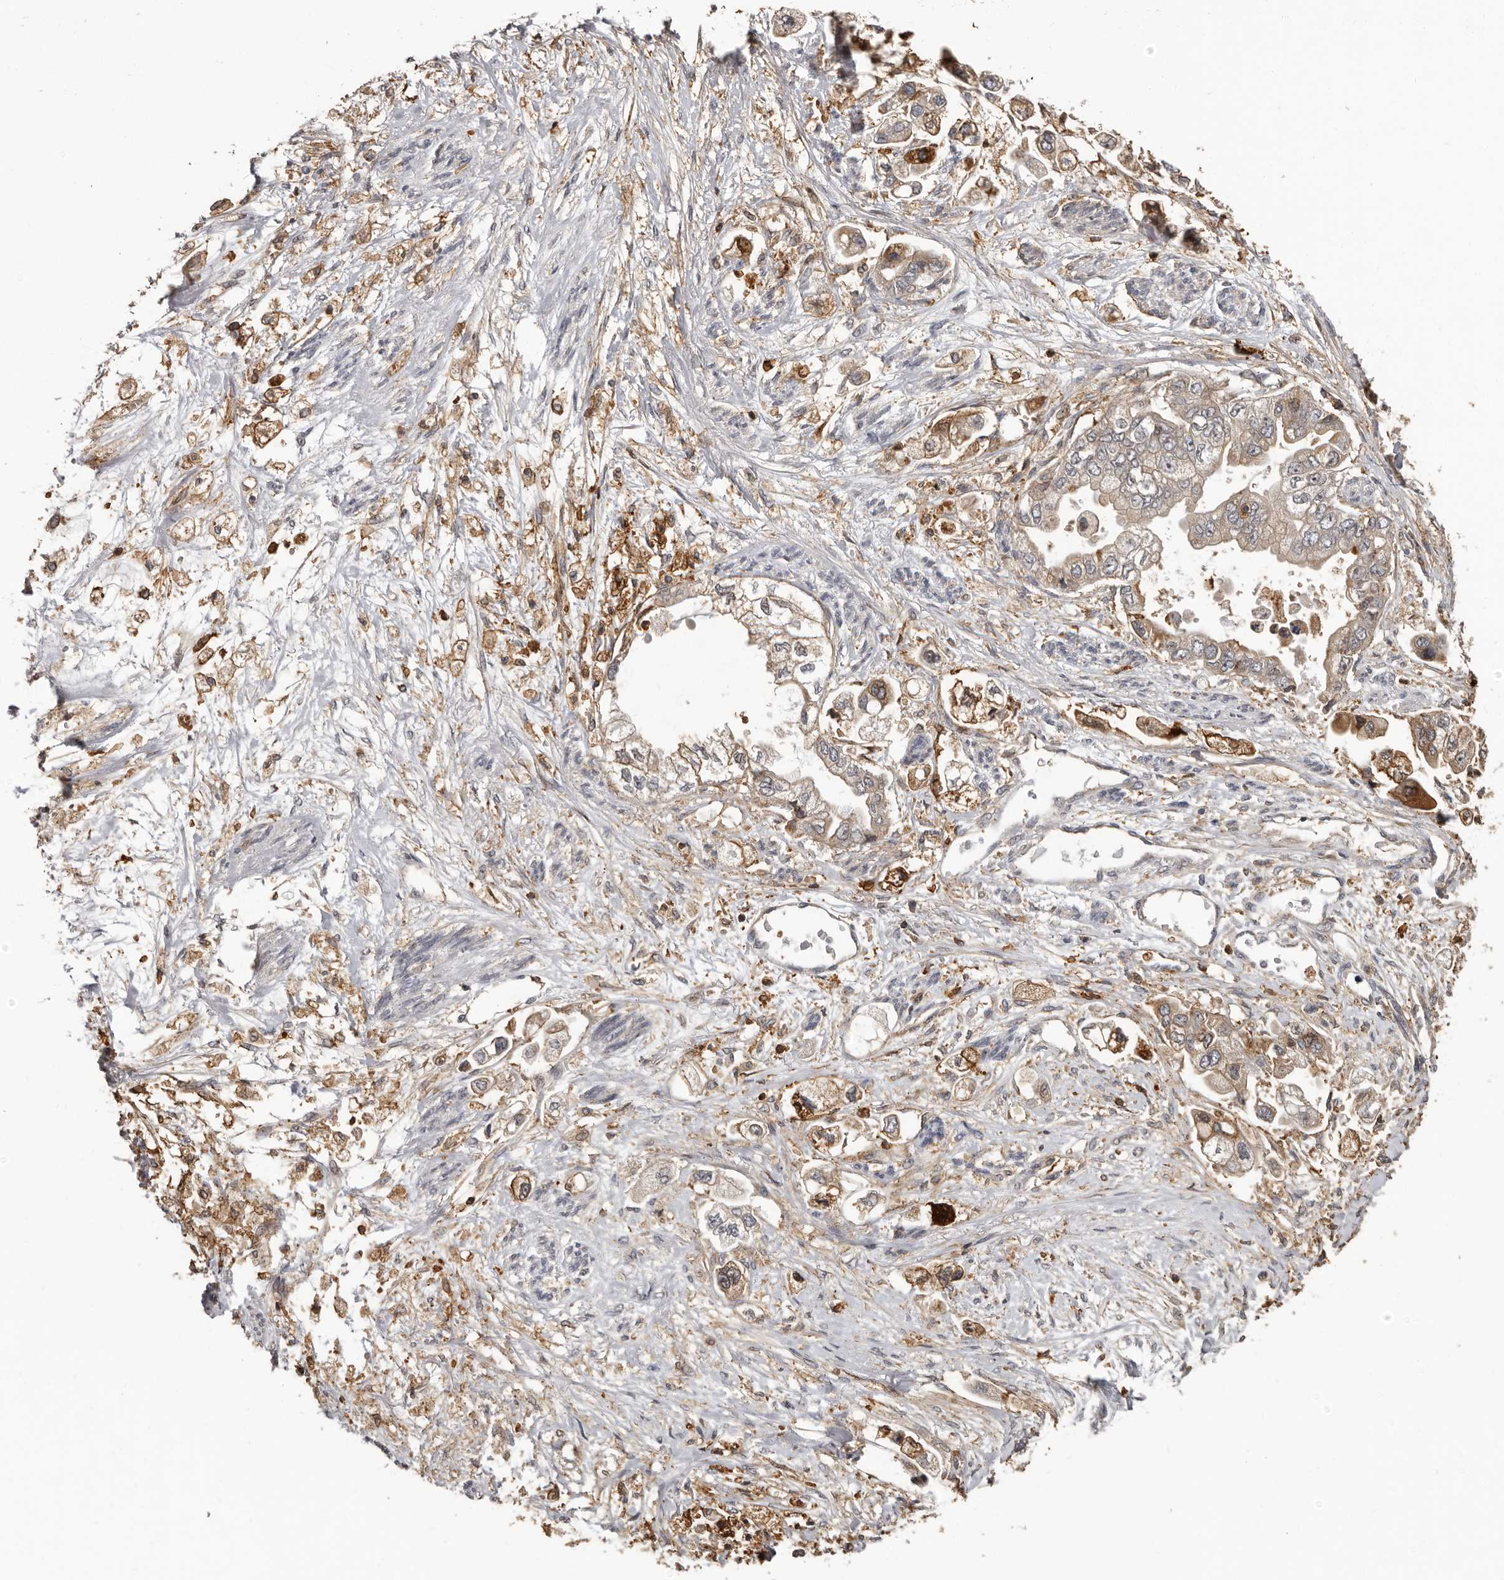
{"staining": {"intensity": "weak", "quantity": ">75%", "location": "cytoplasmic/membranous"}, "tissue": "stomach cancer", "cell_type": "Tumor cells", "image_type": "cancer", "snomed": [{"axis": "morphology", "description": "Adenocarcinoma, NOS"}, {"axis": "topography", "description": "Stomach"}], "caption": "Immunohistochemical staining of stomach cancer demonstrates low levels of weak cytoplasmic/membranous protein expression in about >75% of tumor cells.", "gene": "PRR12", "patient": {"sex": "male", "age": 62}}